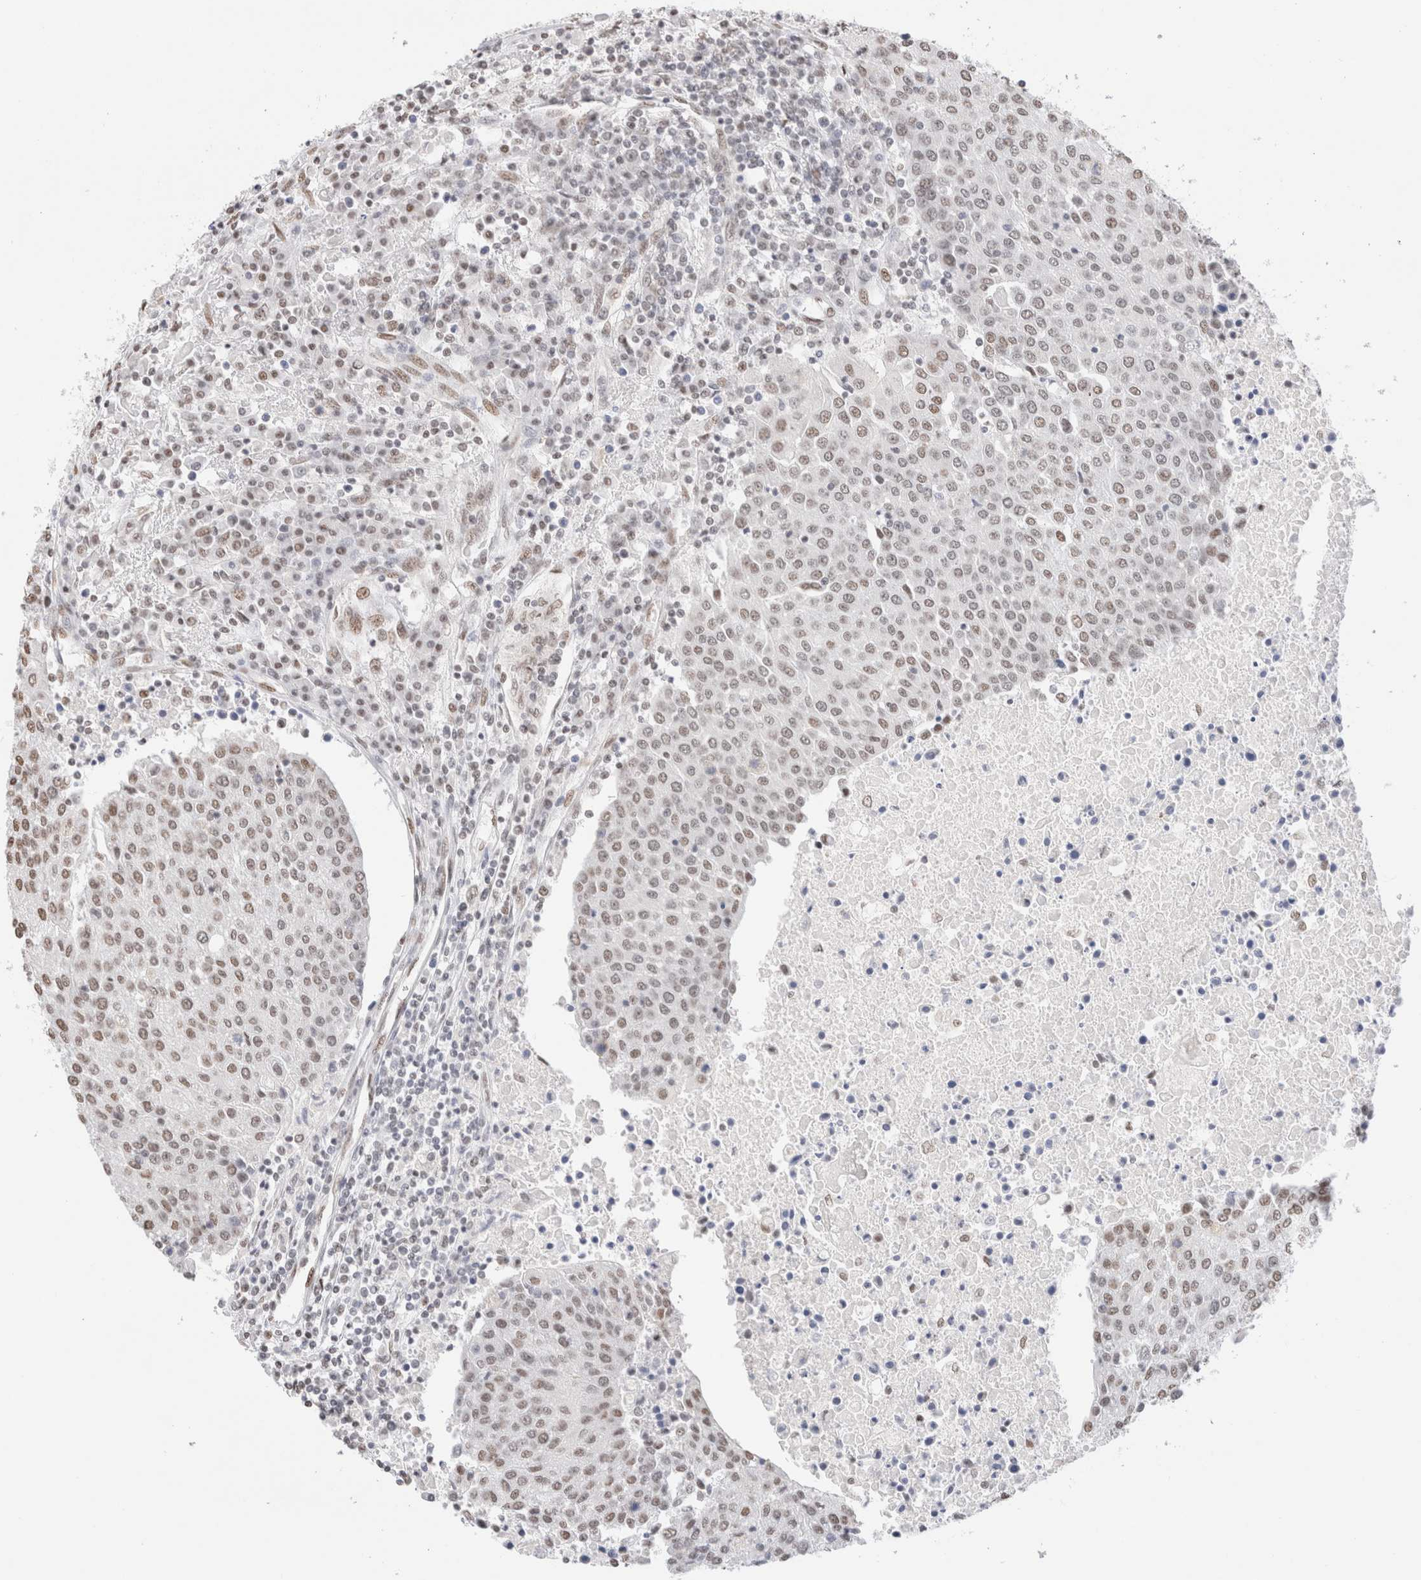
{"staining": {"intensity": "weak", "quantity": ">75%", "location": "nuclear"}, "tissue": "urothelial cancer", "cell_type": "Tumor cells", "image_type": "cancer", "snomed": [{"axis": "morphology", "description": "Urothelial carcinoma, High grade"}, {"axis": "topography", "description": "Urinary bladder"}], "caption": "Immunohistochemistry (IHC) (DAB) staining of human urothelial cancer demonstrates weak nuclear protein staining in approximately >75% of tumor cells.", "gene": "SUPT3H", "patient": {"sex": "female", "age": 85}}